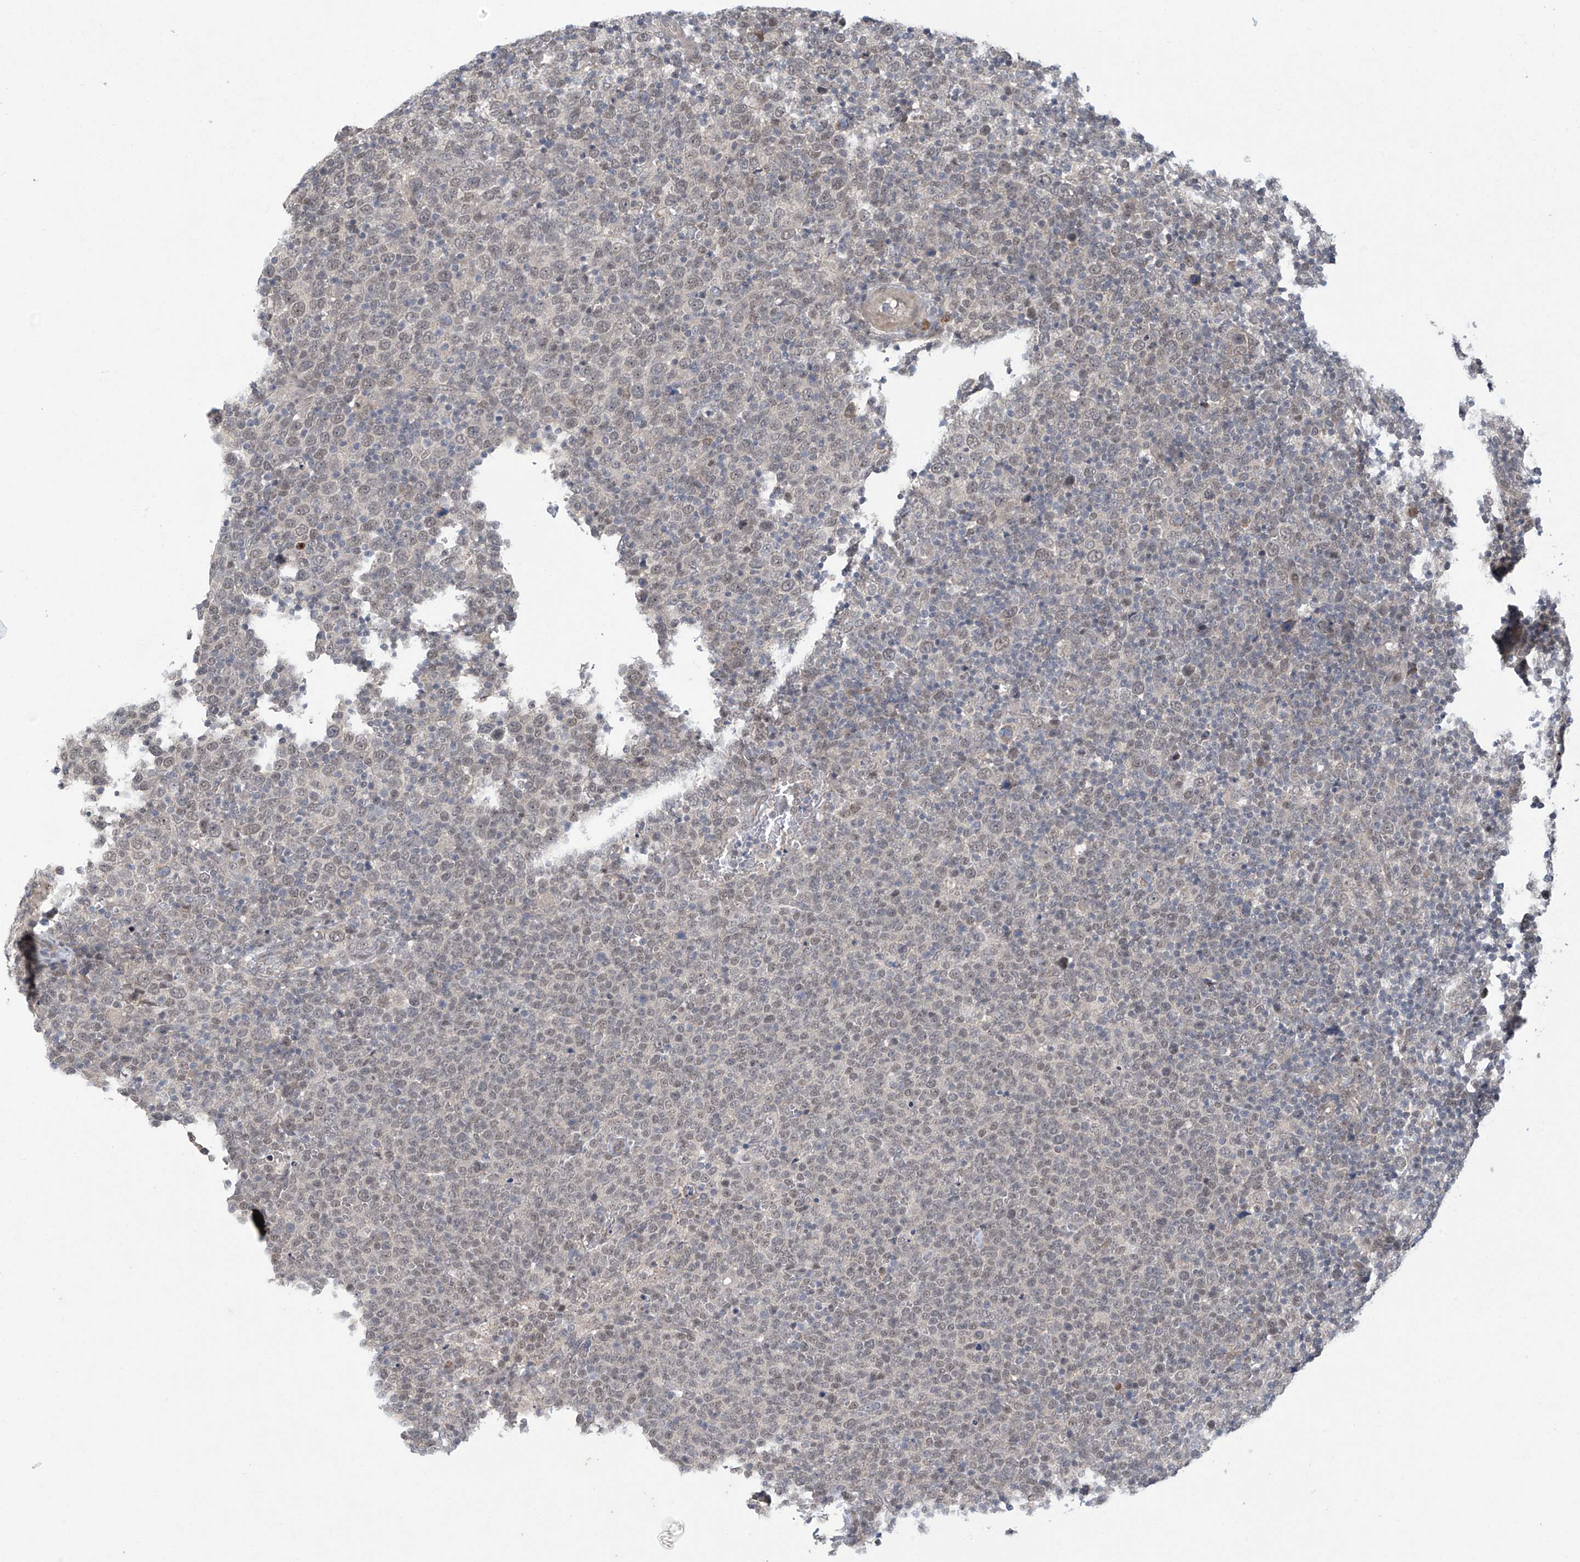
{"staining": {"intensity": "weak", "quantity": "25%-75%", "location": "nuclear"}, "tissue": "lymphoma", "cell_type": "Tumor cells", "image_type": "cancer", "snomed": [{"axis": "morphology", "description": "Malignant lymphoma, non-Hodgkin's type, High grade"}, {"axis": "topography", "description": "Lymph node"}], "caption": "A histopathology image of human malignant lymphoma, non-Hodgkin's type (high-grade) stained for a protein demonstrates weak nuclear brown staining in tumor cells. Using DAB (3,3'-diaminobenzidine) (brown) and hematoxylin (blue) stains, captured at high magnification using brightfield microscopy.", "gene": "ABHD13", "patient": {"sex": "male", "age": 61}}